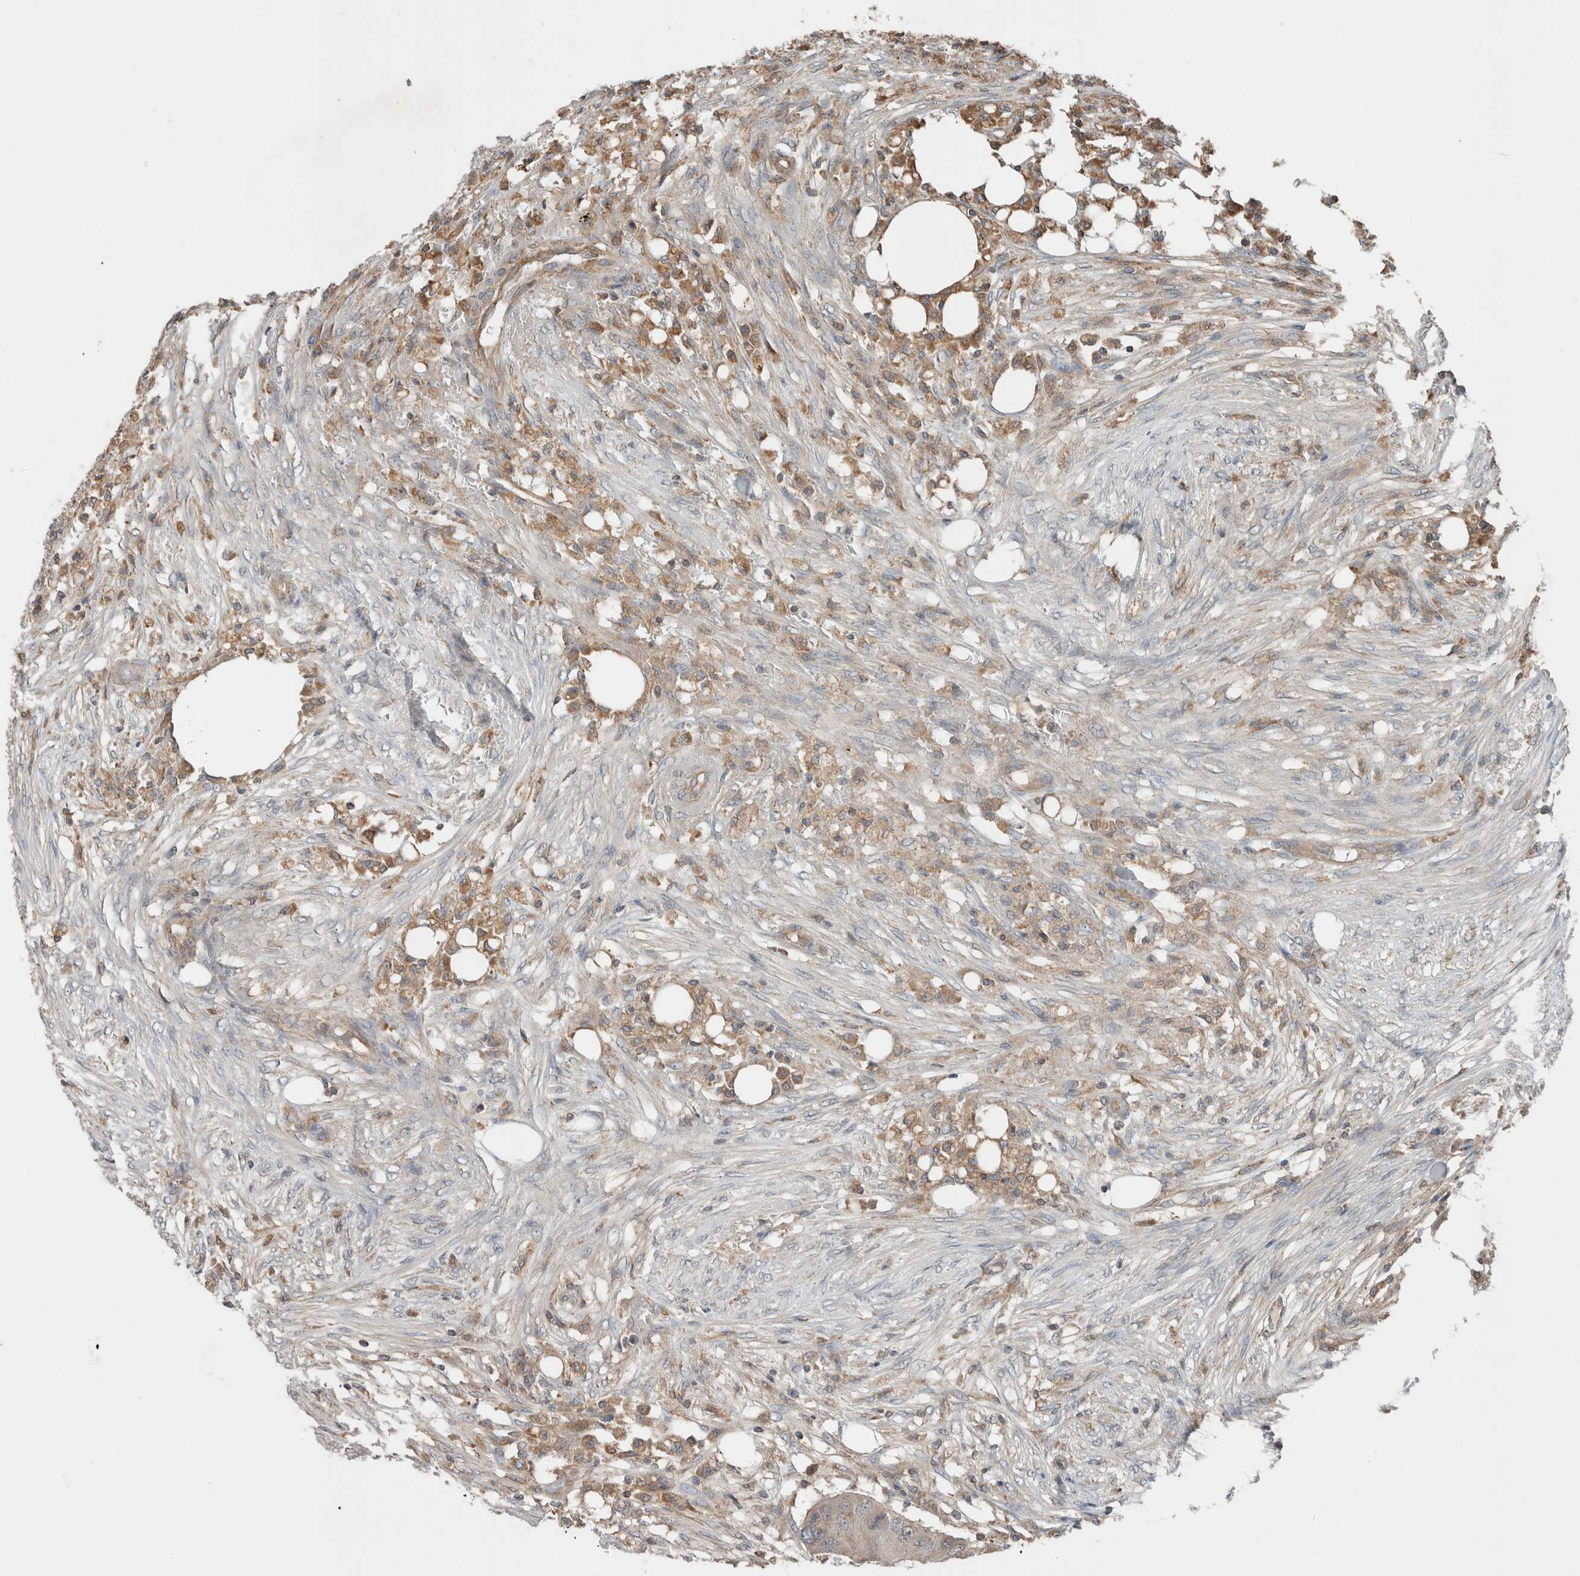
{"staining": {"intensity": "moderate", "quantity": ">75%", "location": "cytoplasmic/membranous"}, "tissue": "colorectal cancer", "cell_type": "Tumor cells", "image_type": "cancer", "snomed": [{"axis": "morphology", "description": "Adenocarcinoma, NOS"}, {"axis": "topography", "description": "Colon"}], "caption": "The immunohistochemical stain shows moderate cytoplasmic/membranous positivity in tumor cells of colorectal cancer (adenocarcinoma) tissue. The protein is stained brown, and the nuclei are stained in blue (DAB IHC with brightfield microscopy, high magnification).", "gene": "KLK14", "patient": {"sex": "male", "age": 71}}